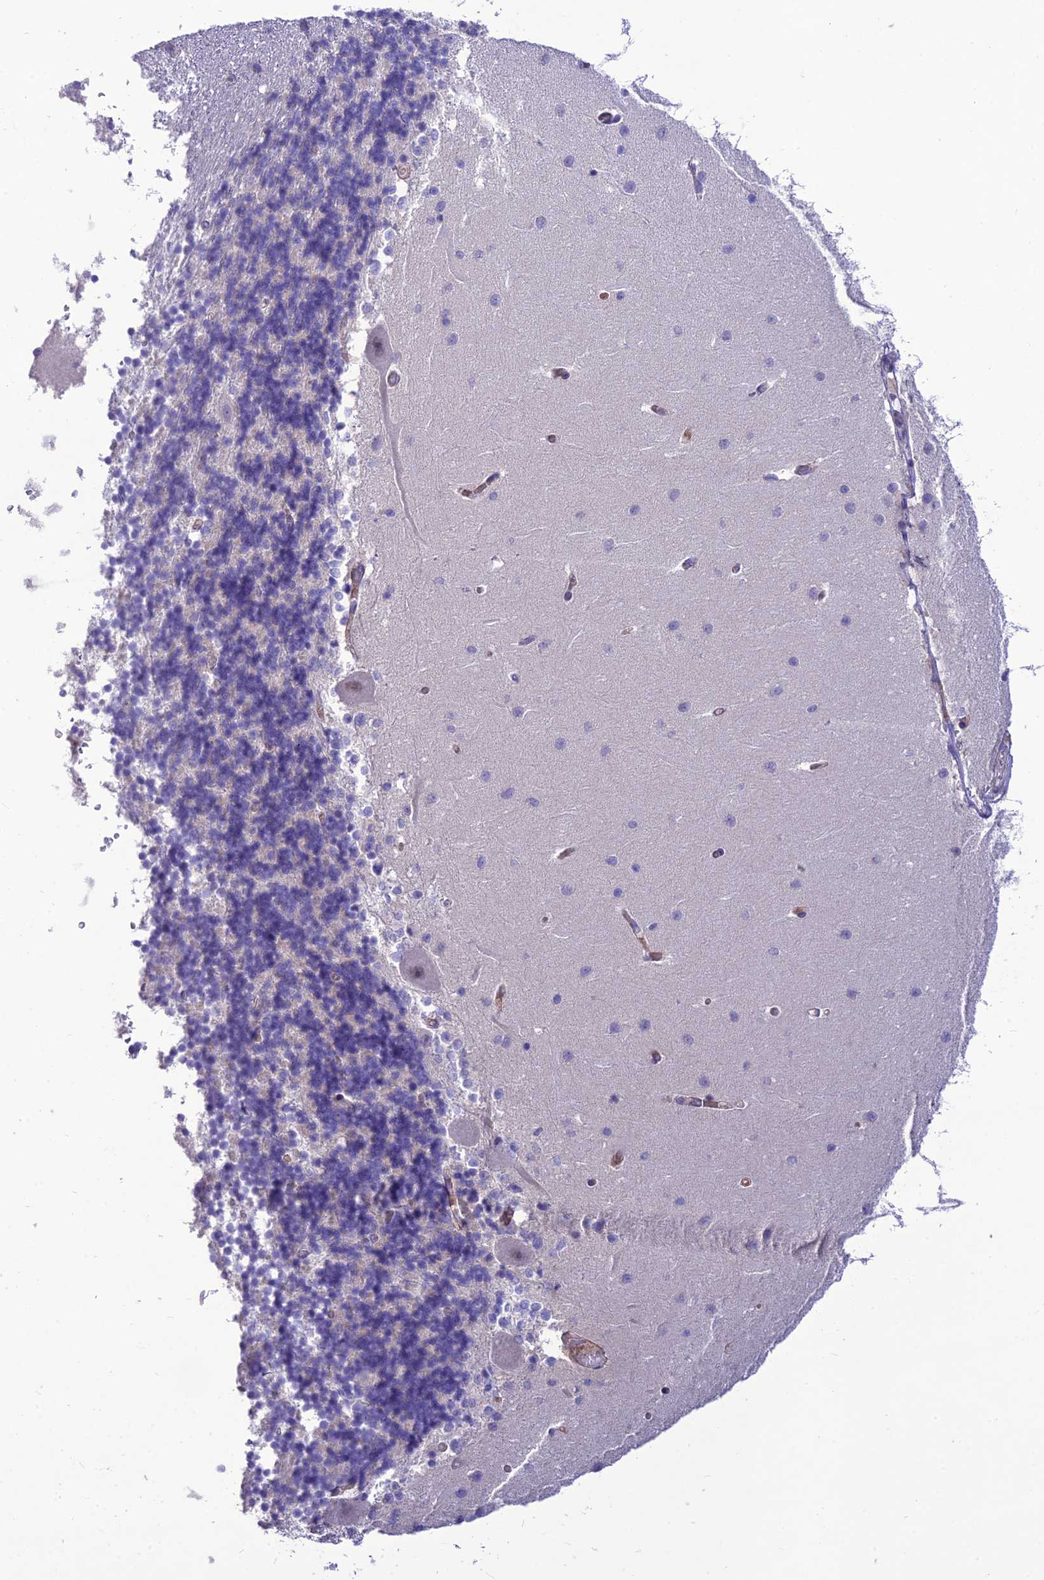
{"staining": {"intensity": "negative", "quantity": "none", "location": "none"}, "tissue": "cerebellum", "cell_type": "Cells in granular layer", "image_type": "normal", "snomed": [{"axis": "morphology", "description": "Normal tissue, NOS"}, {"axis": "topography", "description": "Cerebellum"}], "caption": "This is an immunohistochemistry micrograph of normal cerebellum. There is no expression in cells in granular layer.", "gene": "TEKT3", "patient": {"sex": "male", "age": 37}}